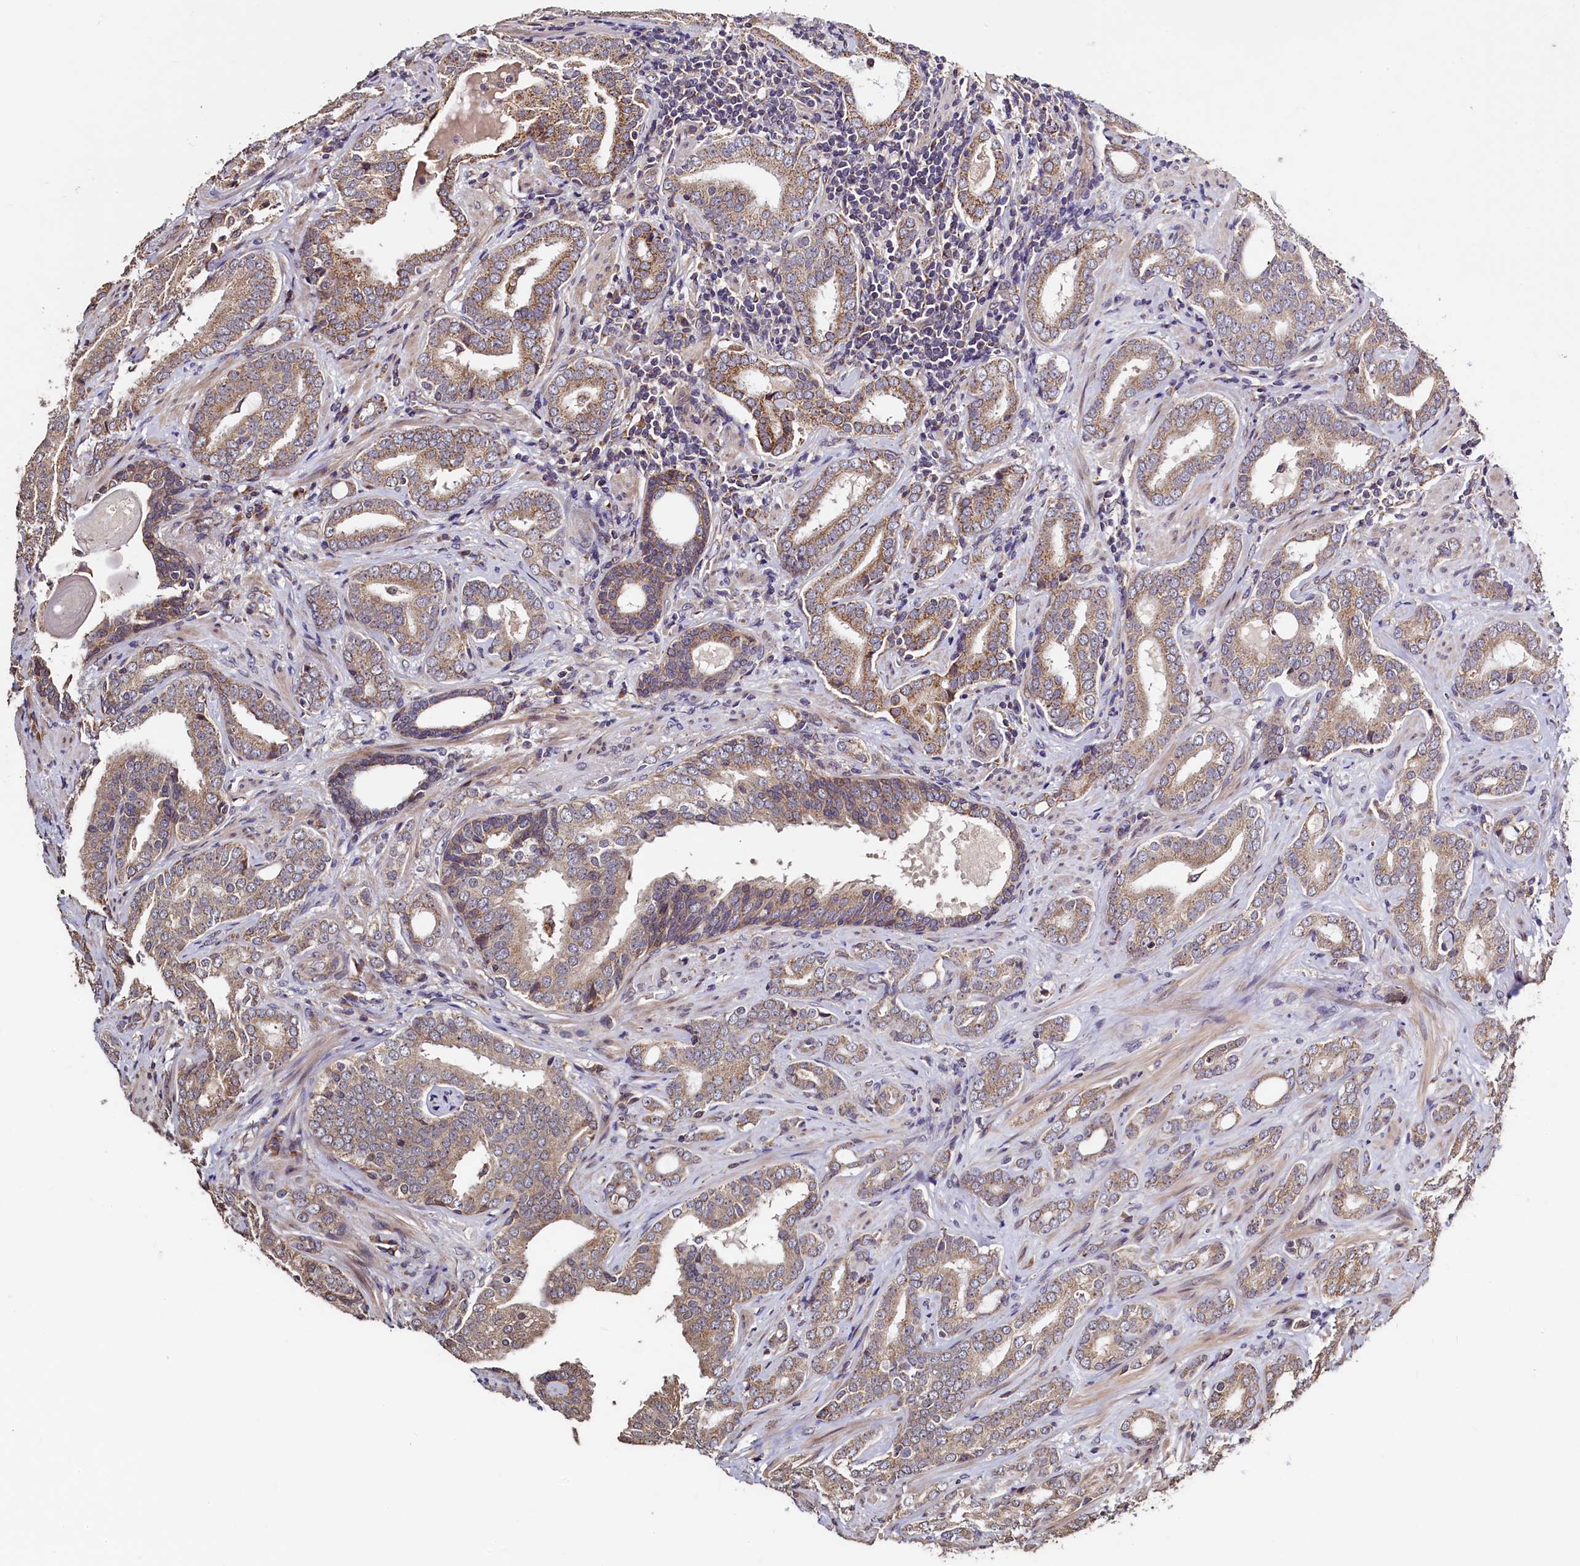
{"staining": {"intensity": "weak", "quantity": ">75%", "location": "cytoplasmic/membranous"}, "tissue": "prostate cancer", "cell_type": "Tumor cells", "image_type": "cancer", "snomed": [{"axis": "morphology", "description": "Adenocarcinoma, High grade"}, {"axis": "topography", "description": "Prostate"}], "caption": "High-power microscopy captured an IHC photomicrograph of prostate cancer (adenocarcinoma (high-grade)), revealing weak cytoplasmic/membranous expression in approximately >75% of tumor cells.", "gene": "RBFA", "patient": {"sex": "male", "age": 63}}